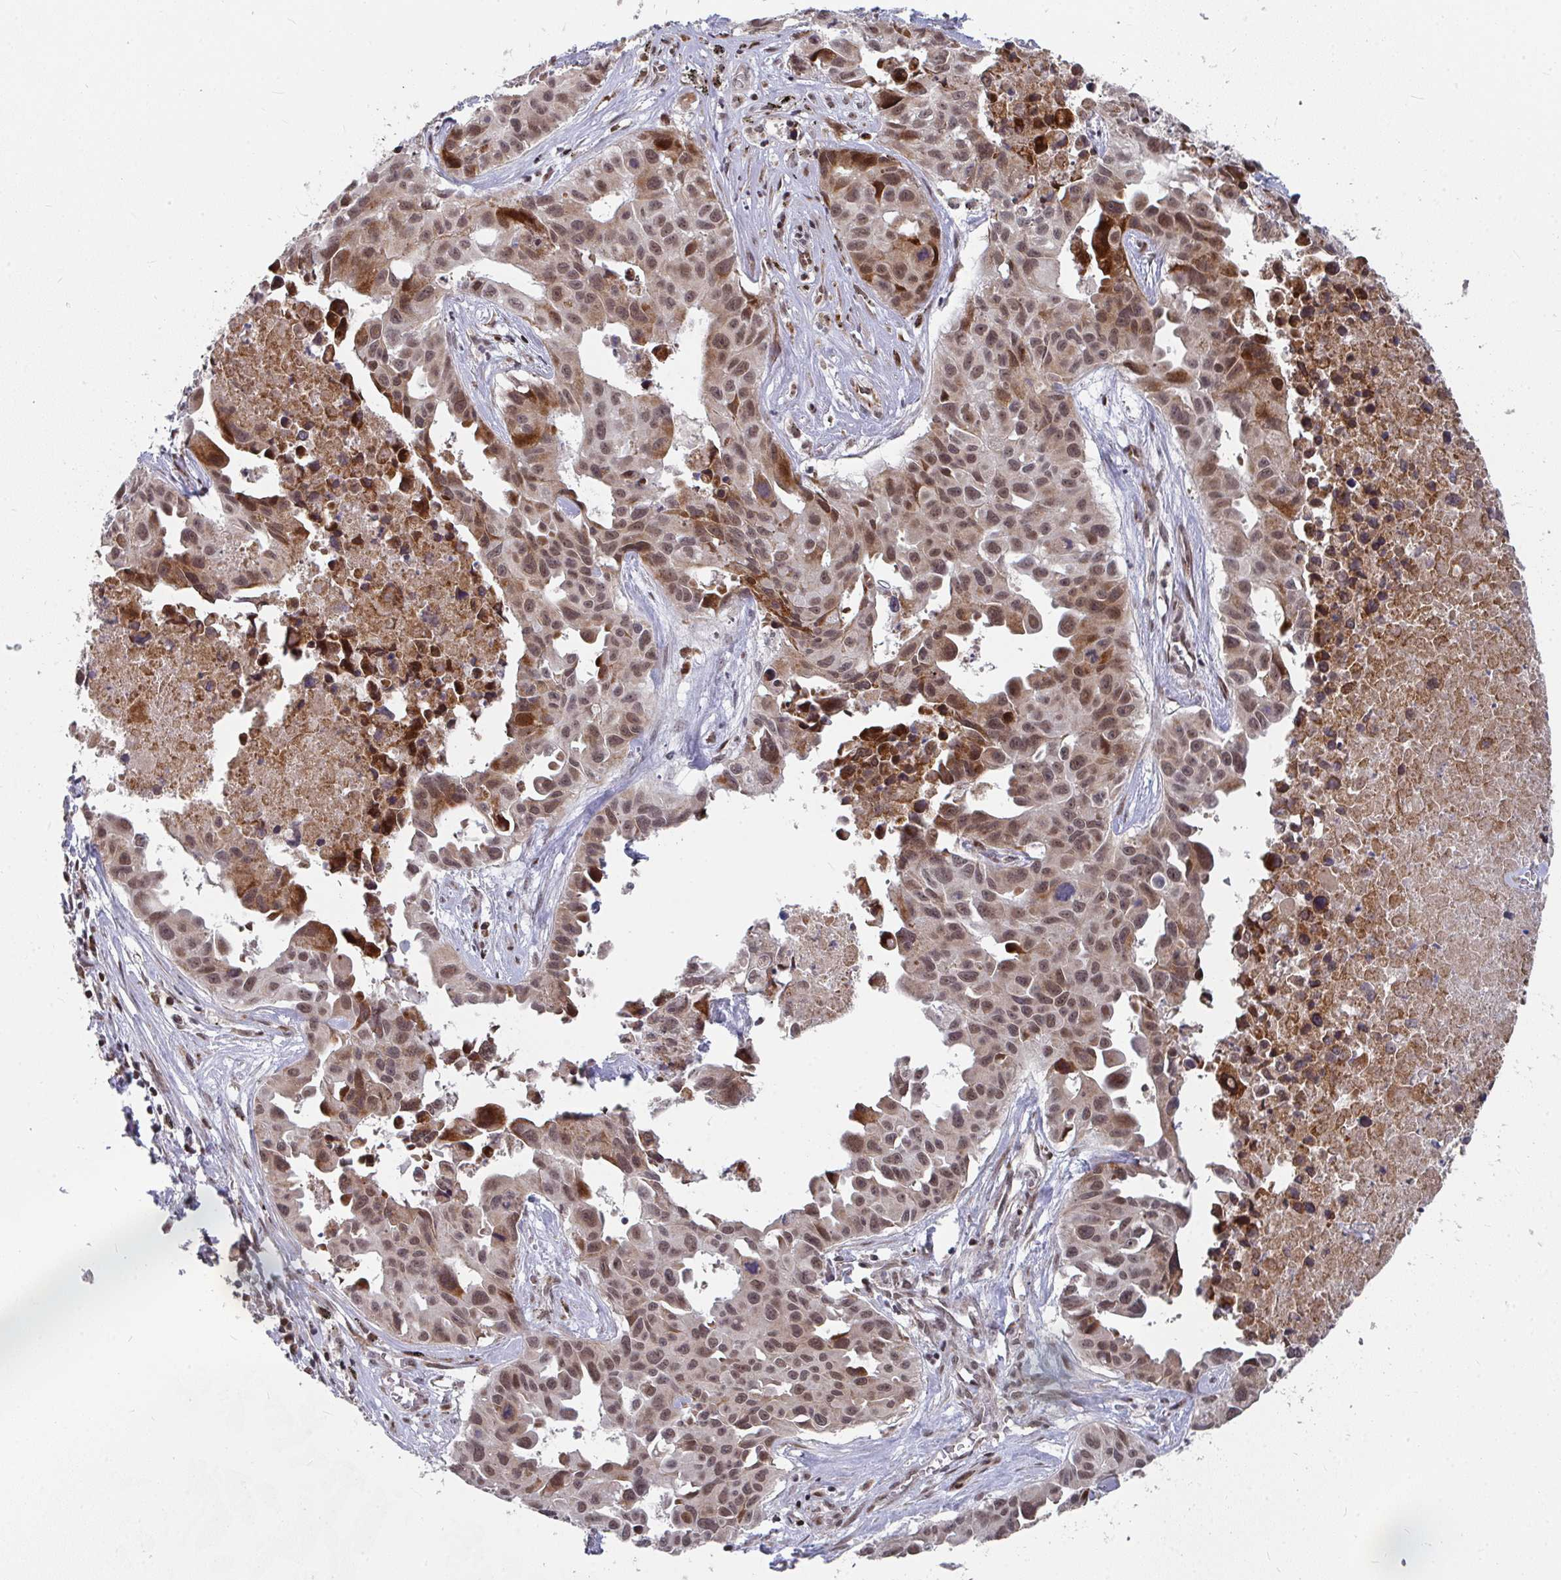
{"staining": {"intensity": "moderate", "quantity": ">75%", "location": "nuclear"}, "tissue": "lung cancer", "cell_type": "Tumor cells", "image_type": "cancer", "snomed": [{"axis": "morphology", "description": "Adenocarcinoma, NOS"}, {"axis": "topography", "description": "Lymph node"}, {"axis": "topography", "description": "Lung"}], "caption": "Protein staining exhibits moderate nuclear positivity in about >75% of tumor cells in lung cancer.", "gene": "RBBP5", "patient": {"sex": "male", "age": 64}}